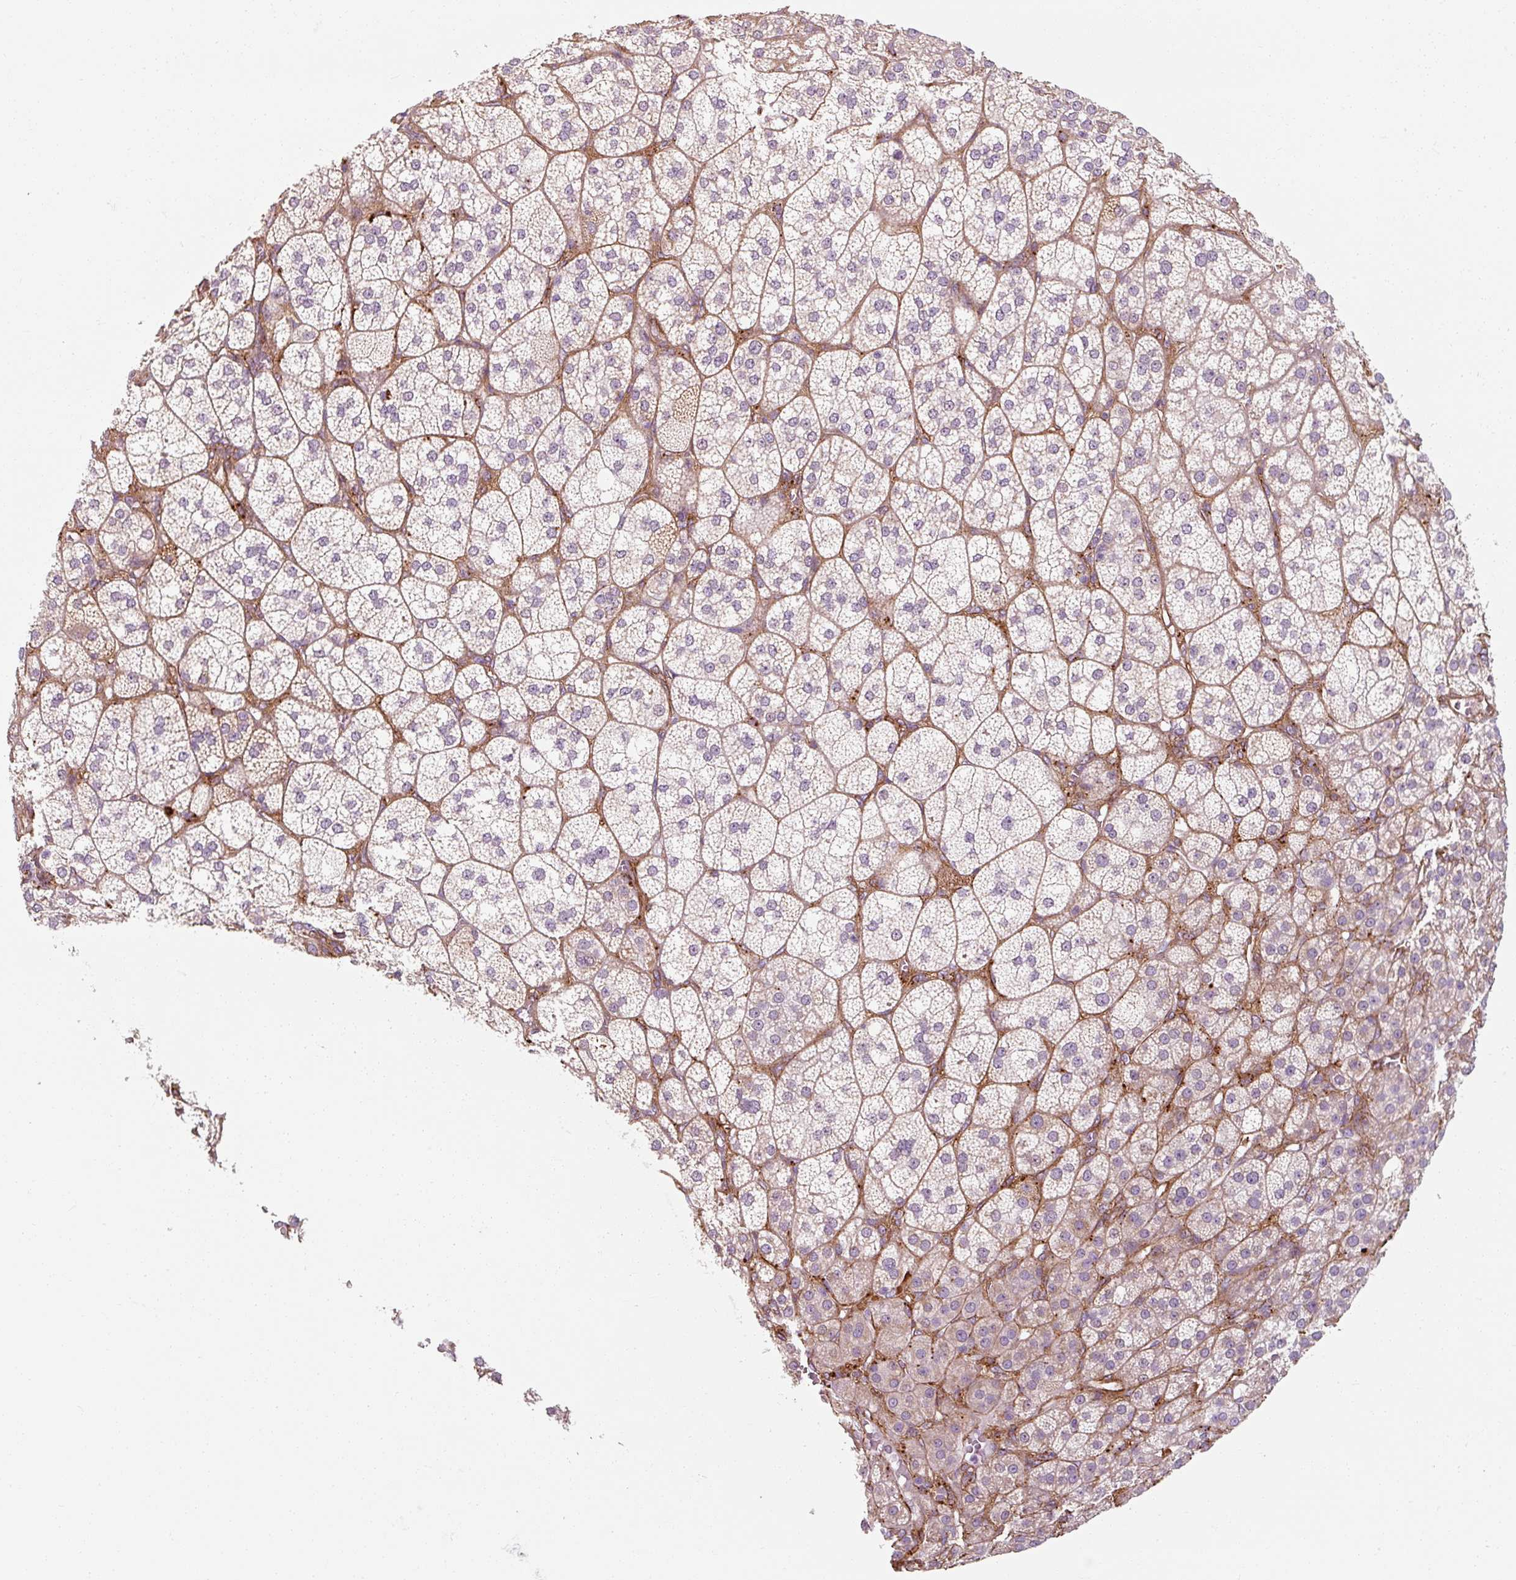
{"staining": {"intensity": "weak", "quantity": "<25%", "location": "cytoplasmic/membranous"}, "tissue": "adrenal gland", "cell_type": "Glandular cells", "image_type": "normal", "snomed": [{"axis": "morphology", "description": "Normal tissue, NOS"}, {"axis": "topography", "description": "Adrenal gland"}], "caption": "IHC image of normal adrenal gland: human adrenal gland stained with DAB (3,3'-diaminobenzidine) reveals no significant protein positivity in glandular cells. (DAB (3,3'-diaminobenzidine) immunohistochemistry, high magnification).", "gene": "MRPS5", "patient": {"sex": "female", "age": 60}}